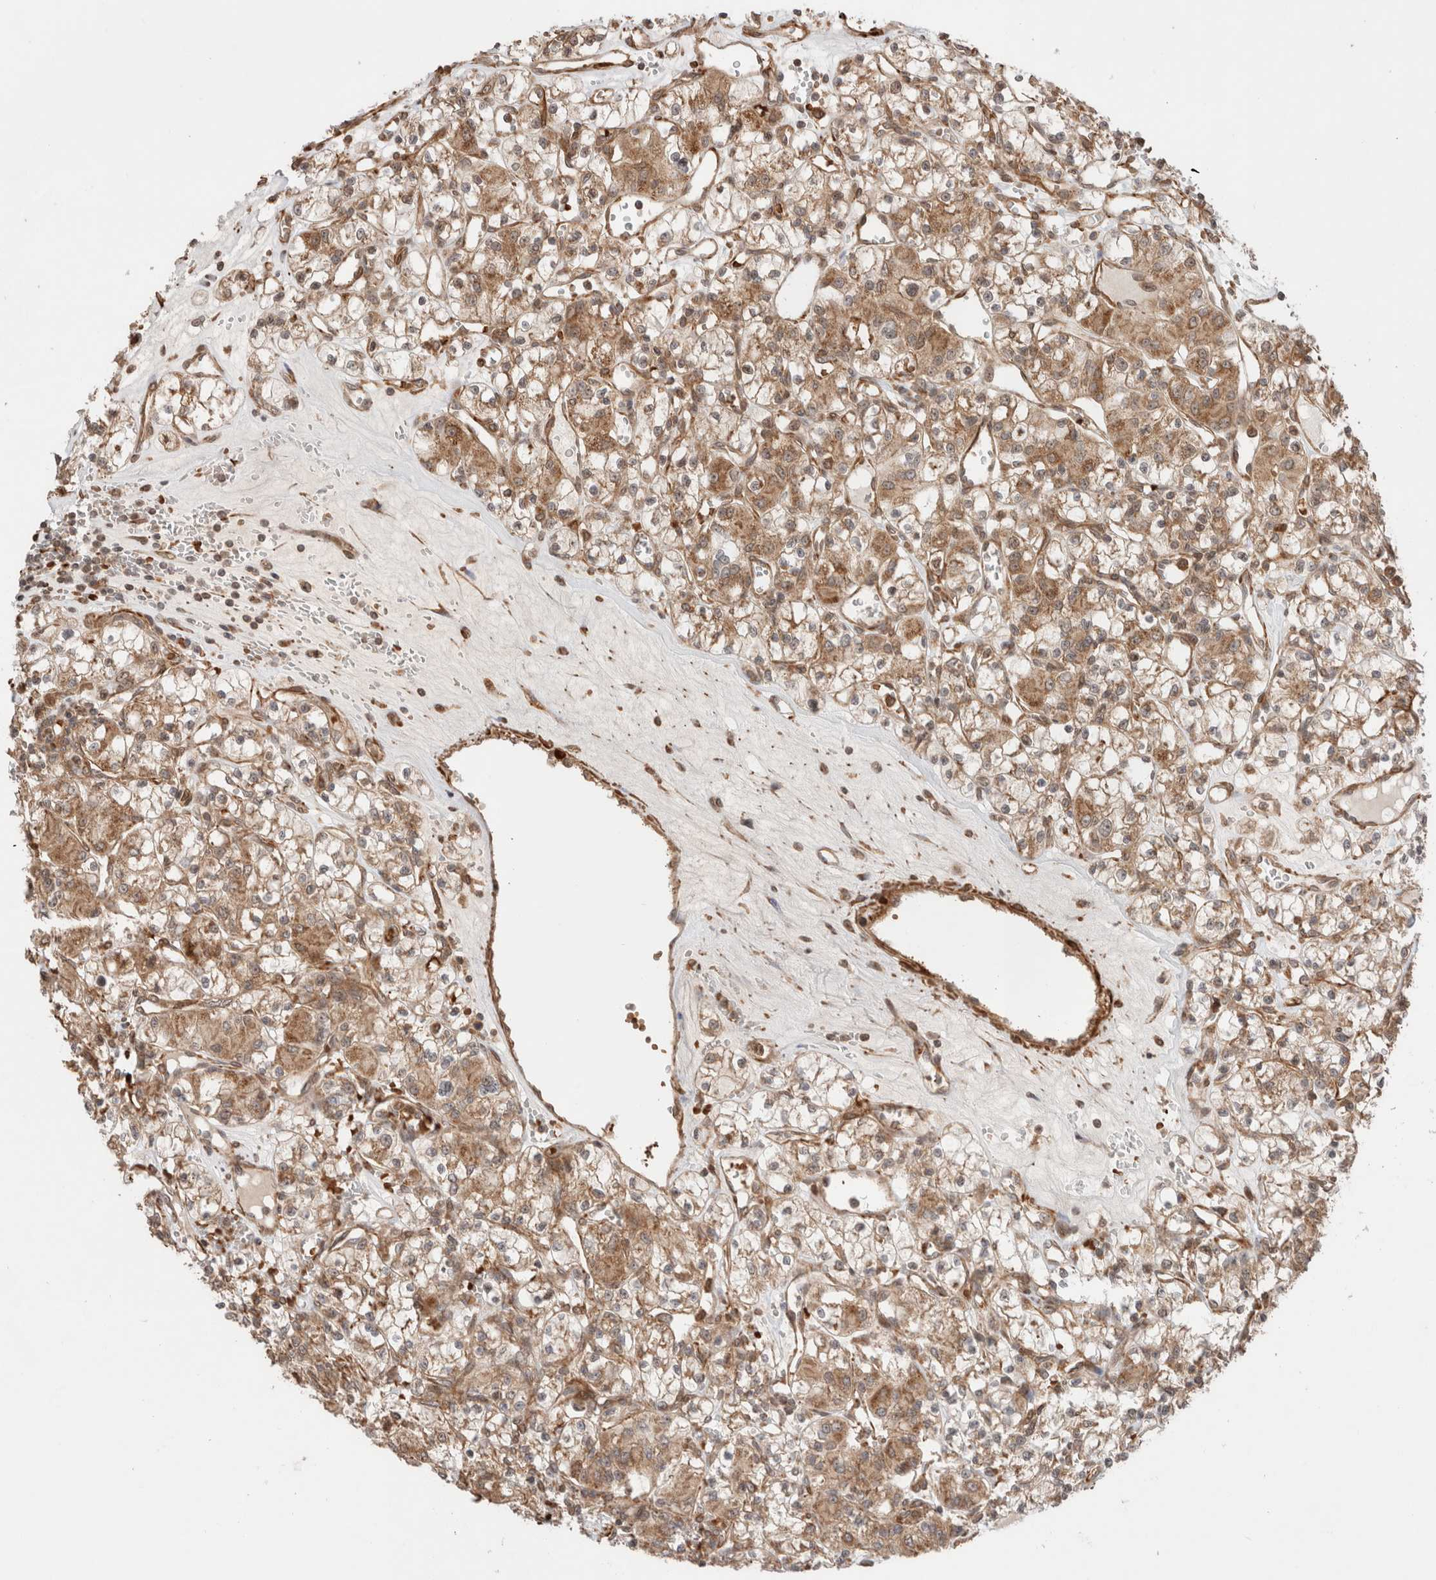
{"staining": {"intensity": "moderate", "quantity": ">75%", "location": "cytoplasmic/membranous"}, "tissue": "renal cancer", "cell_type": "Tumor cells", "image_type": "cancer", "snomed": [{"axis": "morphology", "description": "Adenocarcinoma, NOS"}, {"axis": "topography", "description": "Kidney"}], "caption": "Approximately >75% of tumor cells in human renal cancer (adenocarcinoma) reveal moderate cytoplasmic/membranous protein staining as visualized by brown immunohistochemical staining.", "gene": "ZNF649", "patient": {"sex": "female", "age": 59}}